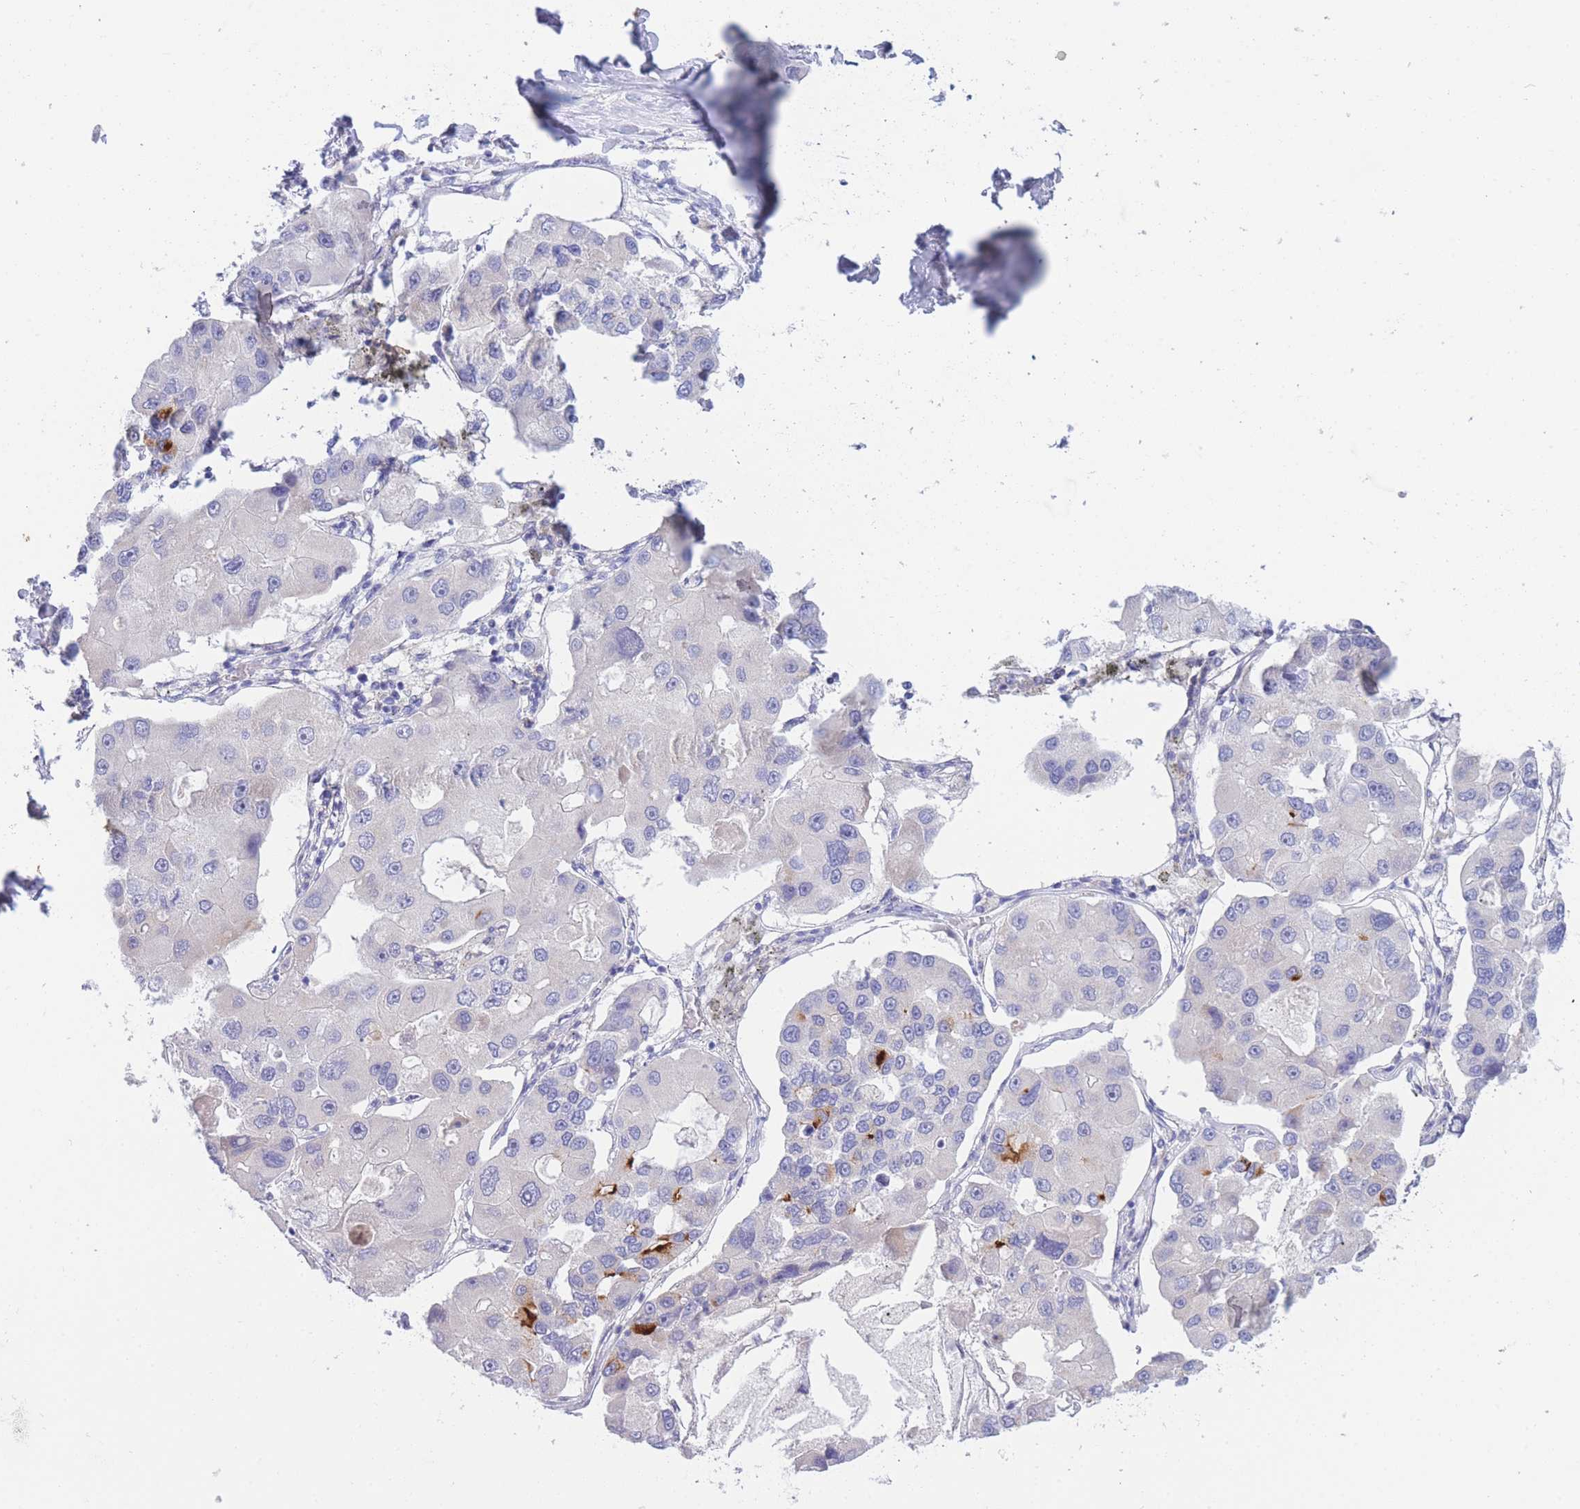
{"staining": {"intensity": "negative", "quantity": "none", "location": "none"}, "tissue": "lung cancer", "cell_type": "Tumor cells", "image_type": "cancer", "snomed": [{"axis": "morphology", "description": "Adenocarcinoma, NOS"}, {"axis": "topography", "description": "Lung"}], "caption": "There is no significant expression in tumor cells of lung adenocarcinoma.", "gene": "PCDHB3", "patient": {"sex": "female", "age": 54}}